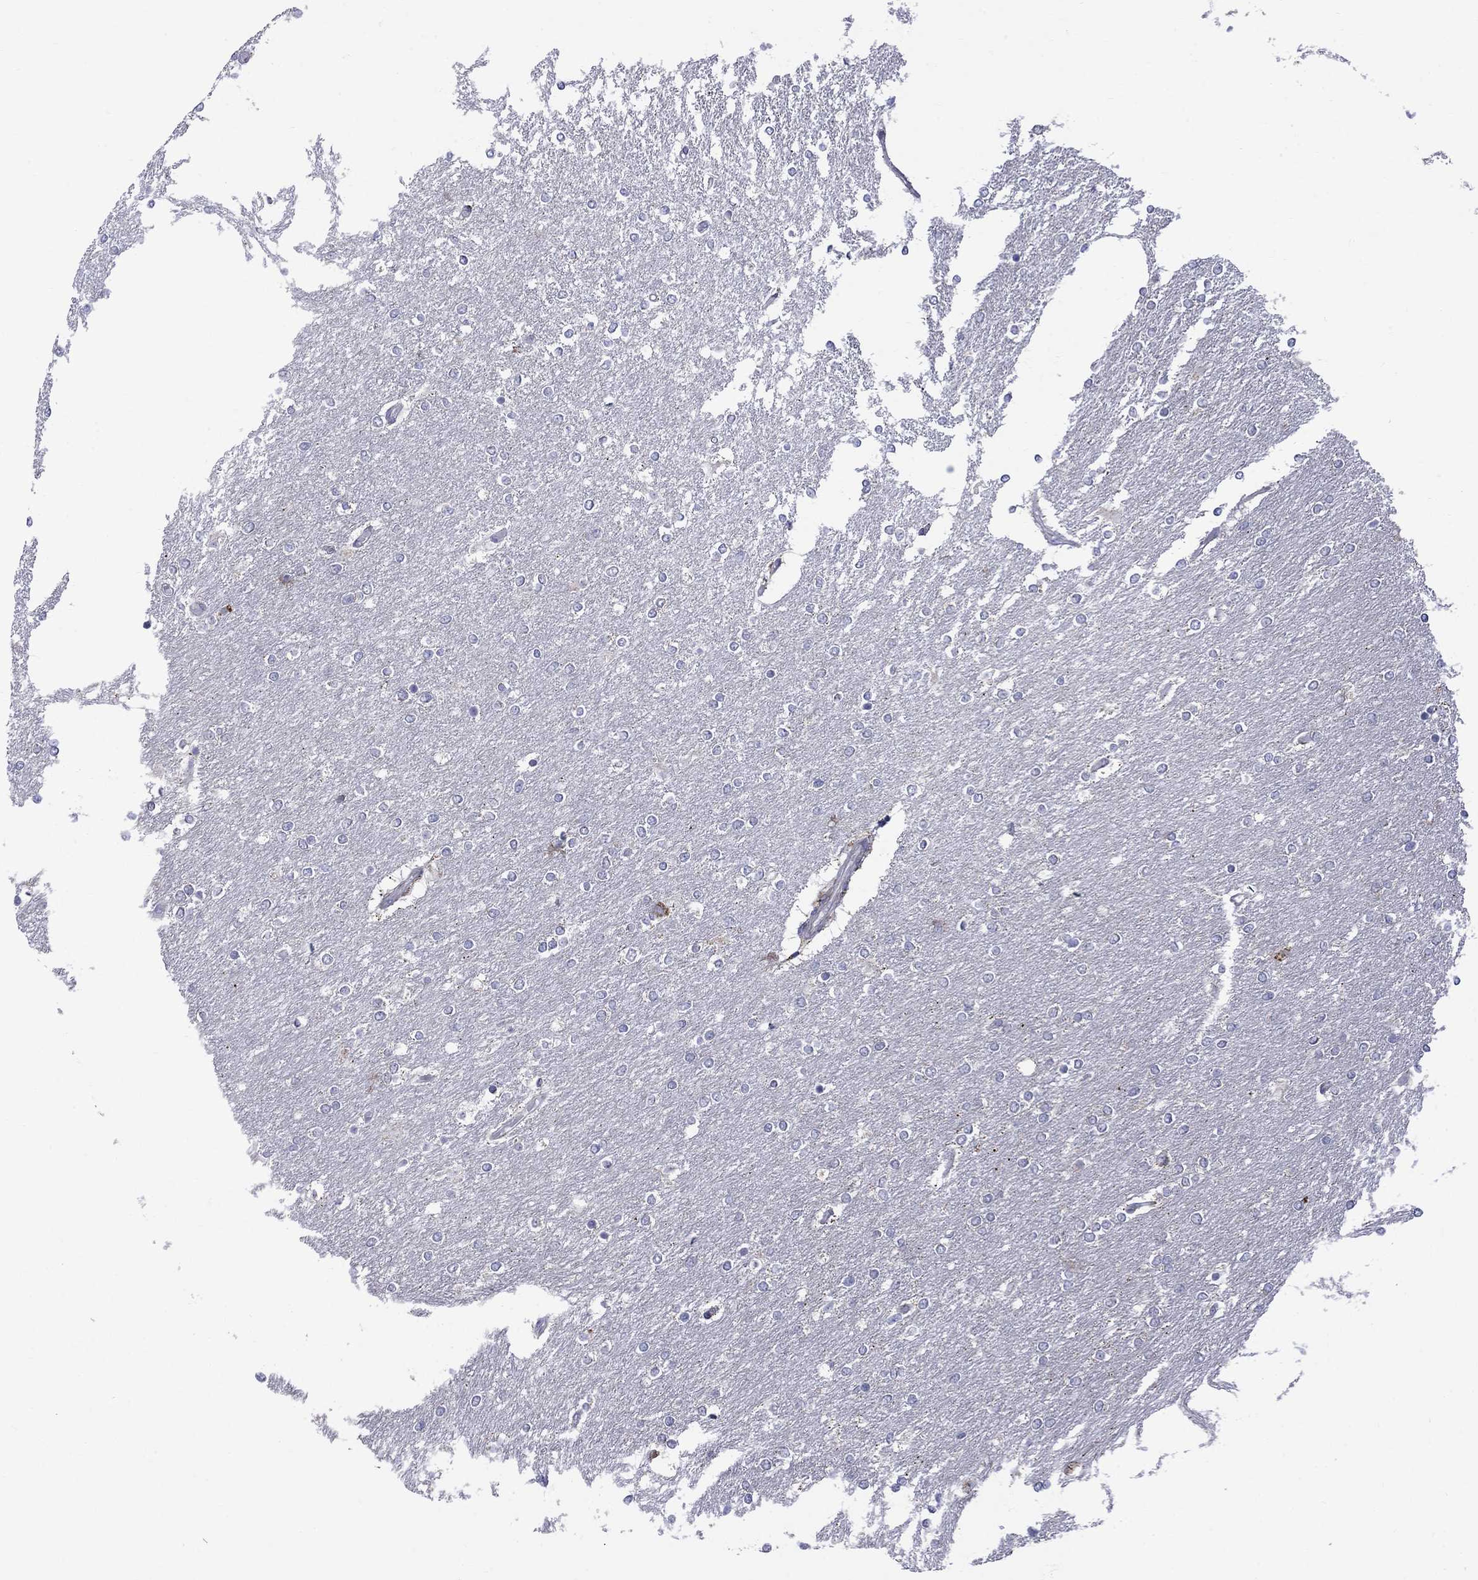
{"staining": {"intensity": "negative", "quantity": "none", "location": "none"}, "tissue": "glioma", "cell_type": "Tumor cells", "image_type": "cancer", "snomed": [{"axis": "morphology", "description": "Glioma, malignant, High grade"}, {"axis": "topography", "description": "Brain"}], "caption": "DAB immunohistochemical staining of malignant glioma (high-grade) shows no significant staining in tumor cells.", "gene": "ASNS", "patient": {"sex": "female", "age": 61}}